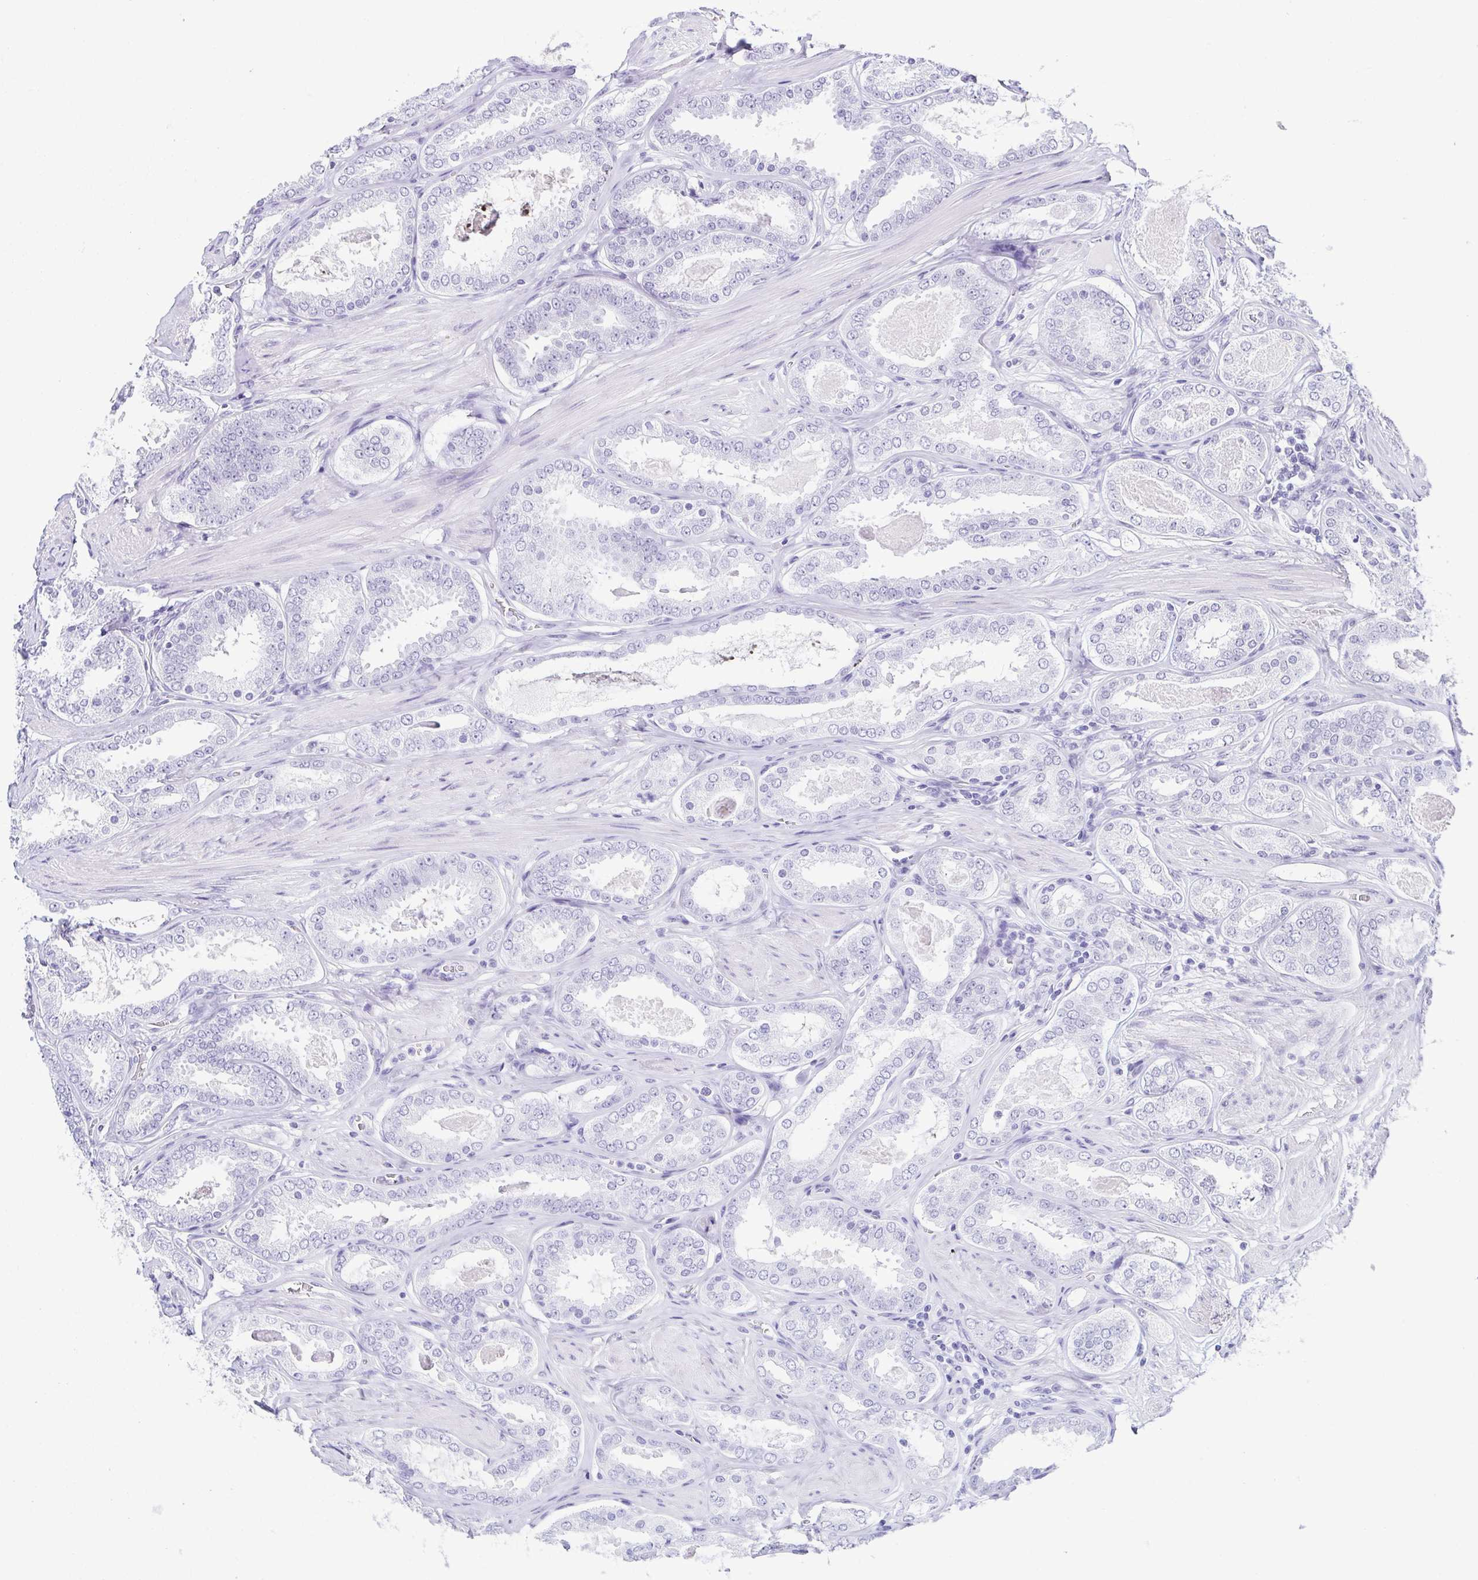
{"staining": {"intensity": "negative", "quantity": "none", "location": "none"}, "tissue": "prostate cancer", "cell_type": "Tumor cells", "image_type": "cancer", "snomed": [{"axis": "morphology", "description": "Adenocarcinoma, High grade"}, {"axis": "topography", "description": "Prostate"}], "caption": "Tumor cells are negative for protein expression in human prostate cancer (high-grade adenocarcinoma).", "gene": "ESX1", "patient": {"sex": "male", "age": 63}}